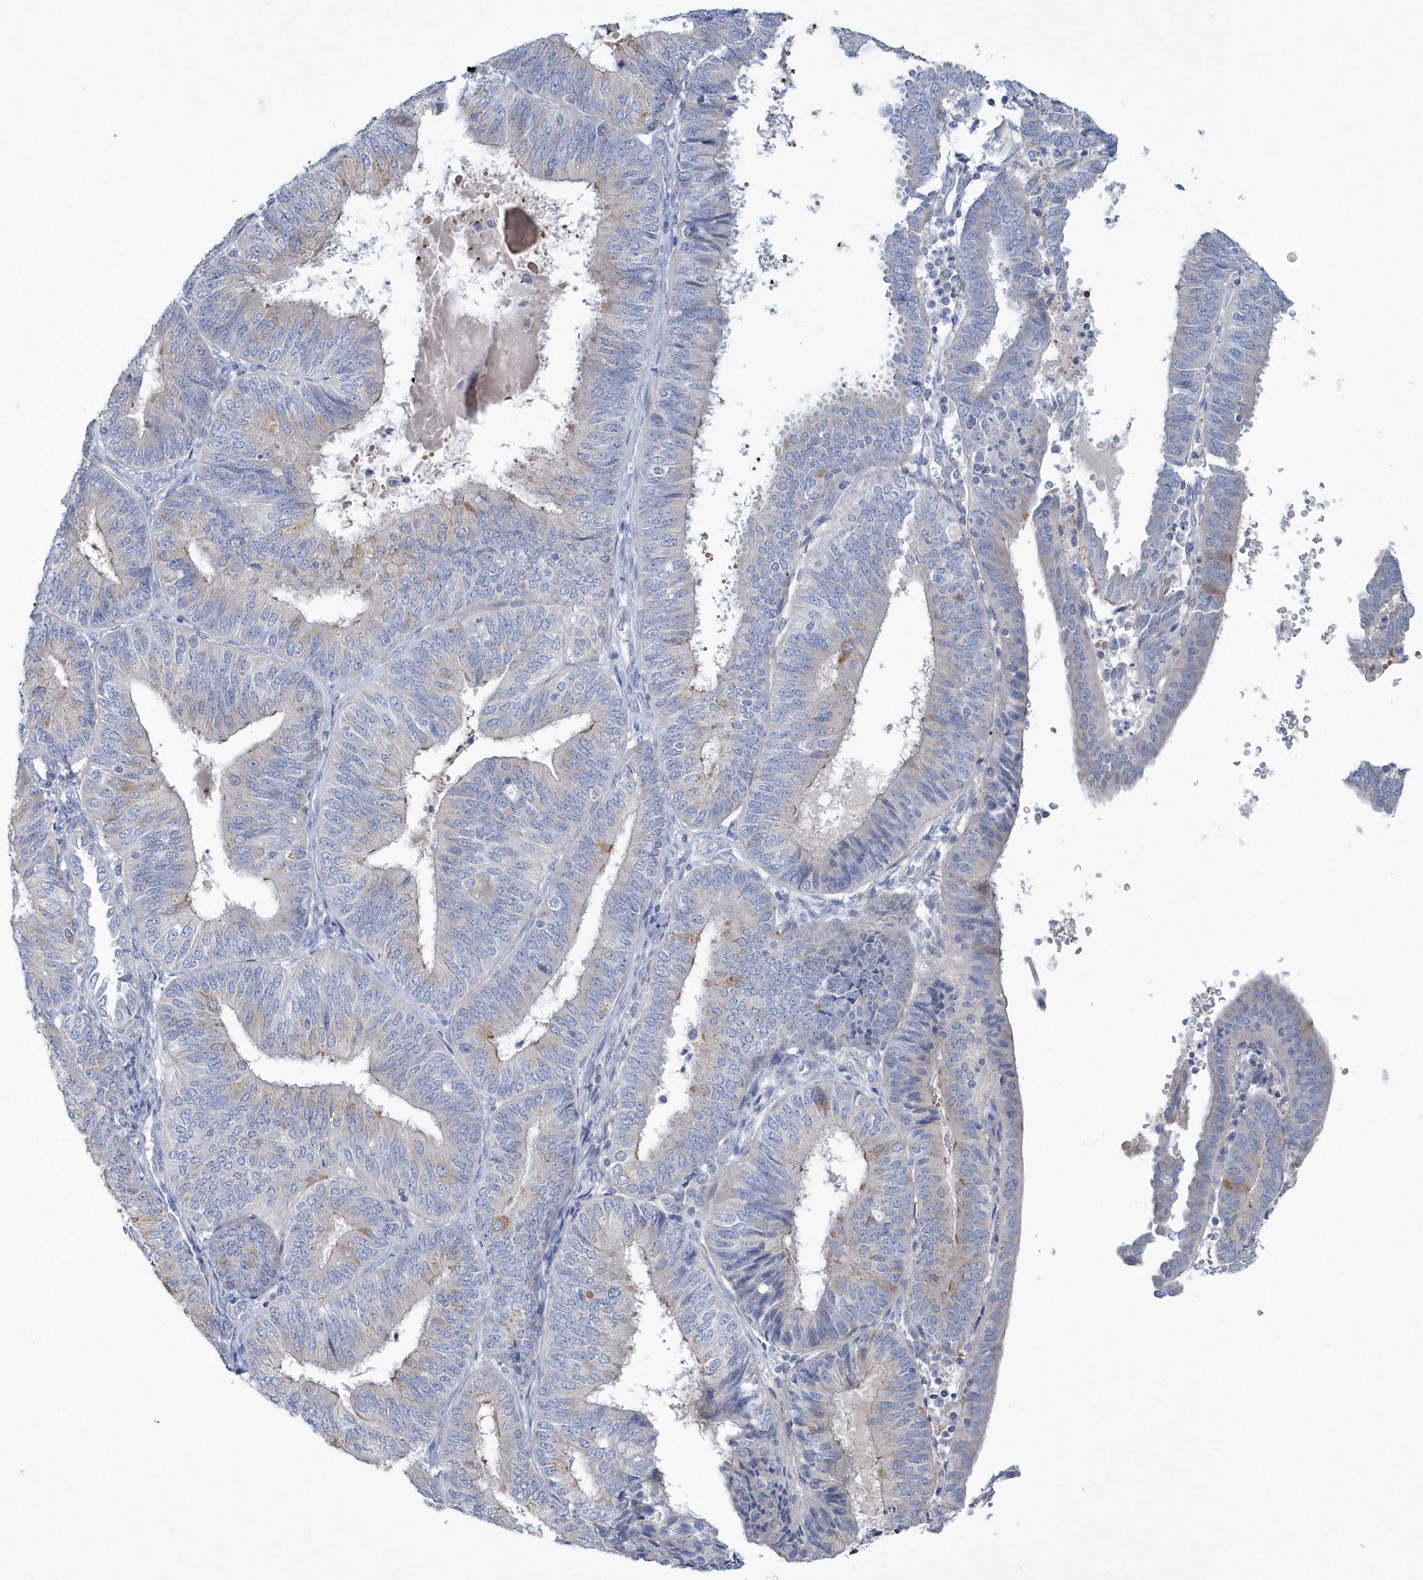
{"staining": {"intensity": "moderate", "quantity": "<25%", "location": "cytoplasmic/membranous"}, "tissue": "endometrial cancer", "cell_type": "Tumor cells", "image_type": "cancer", "snomed": [{"axis": "morphology", "description": "Adenocarcinoma, NOS"}, {"axis": "topography", "description": "Endometrium"}], "caption": "This histopathology image exhibits endometrial adenocarcinoma stained with IHC to label a protein in brown. The cytoplasmic/membranous of tumor cells show moderate positivity for the protein. Nuclei are counter-stained blue.", "gene": "SPATA18", "patient": {"sex": "female", "age": 58}}